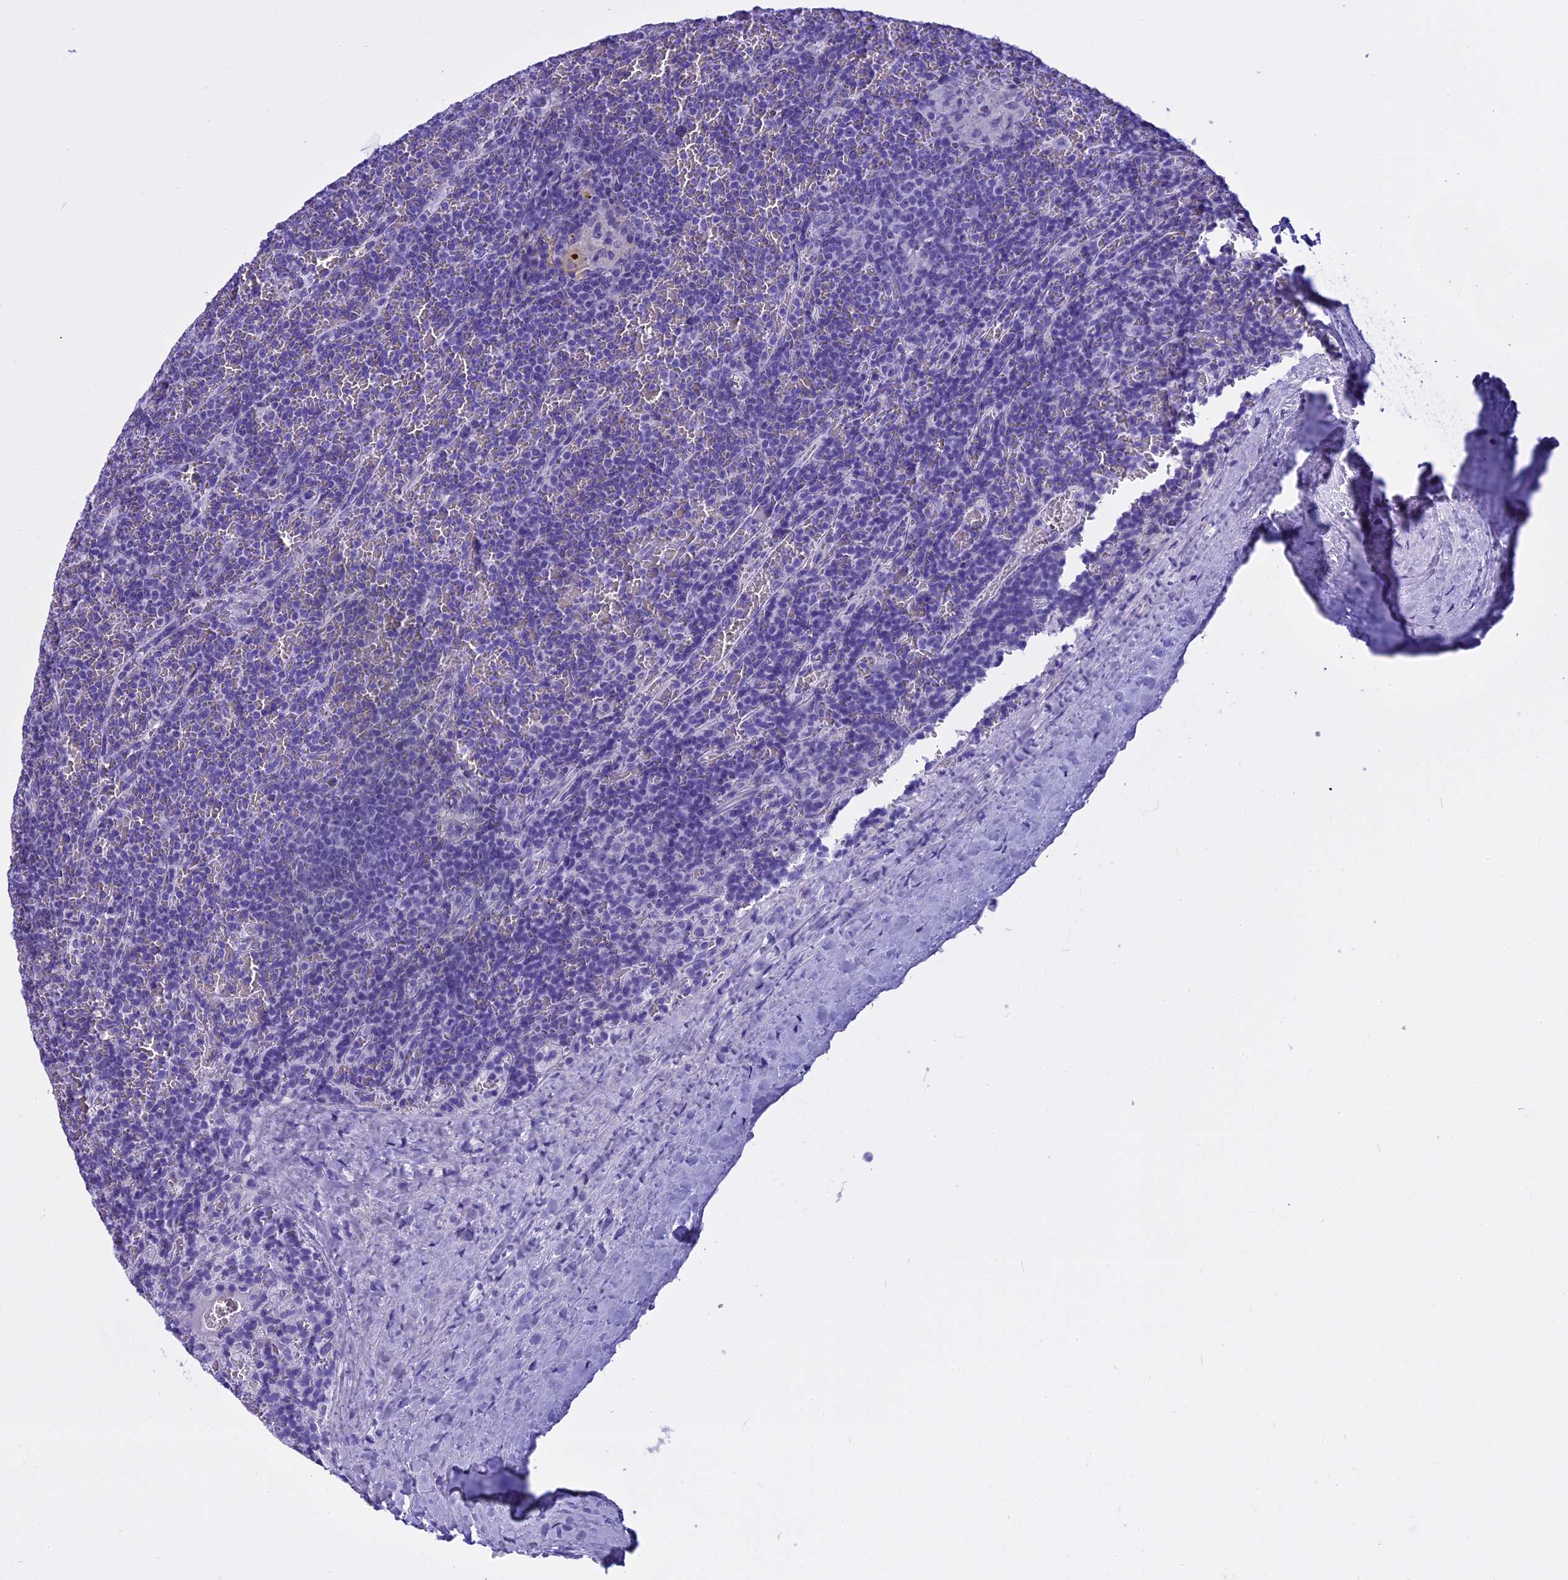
{"staining": {"intensity": "negative", "quantity": "none", "location": "none"}, "tissue": "lymphoma", "cell_type": "Tumor cells", "image_type": "cancer", "snomed": [{"axis": "morphology", "description": "Malignant lymphoma, non-Hodgkin's type, Low grade"}, {"axis": "topography", "description": "Spleen"}], "caption": "Tumor cells show no significant staining in malignant lymphoma, non-Hodgkin's type (low-grade).", "gene": "KCTD14", "patient": {"sex": "female", "age": 19}}